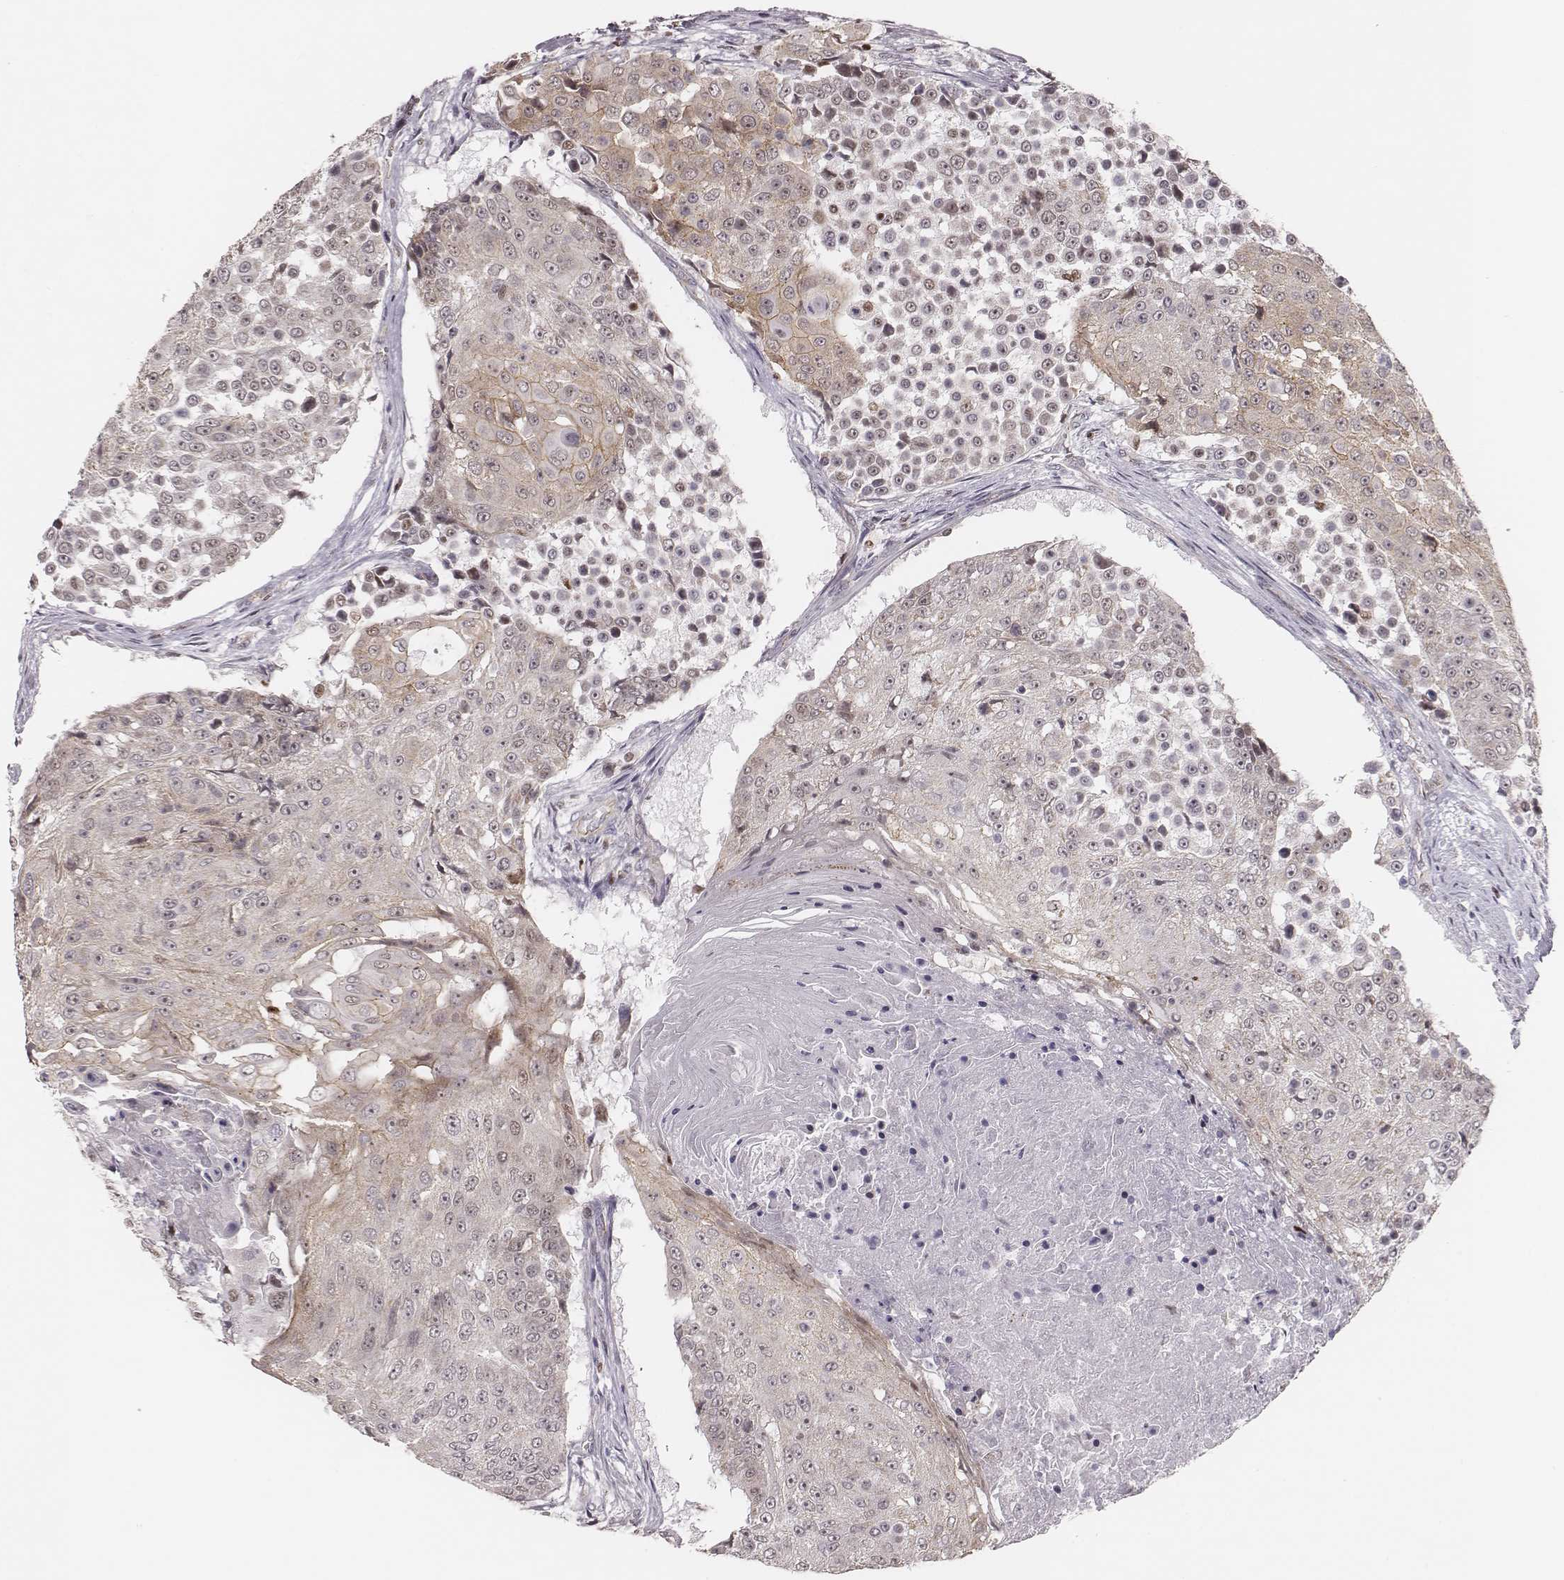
{"staining": {"intensity": "weak", "quantity": "25%-75%", "location": "cytoplasmic/membranous"}, "tissue": "urothelial cancer", "cell_type": "Tumor cells", "image_type": "cancer", "snomed": [{"axis": "morphology", "description": "Urothelial carcinoma, High grade"}, {"axis": "topography", "description": "Urinary bladder"}], "caption": "Immunohistochemical staining of urothelial cancer shows weak cytoplasmic/membranous protein staining in approximately 25%-75% of tumor cells.", "gene": "WDR59", "patient": {"sex": "female", "age": 63}}